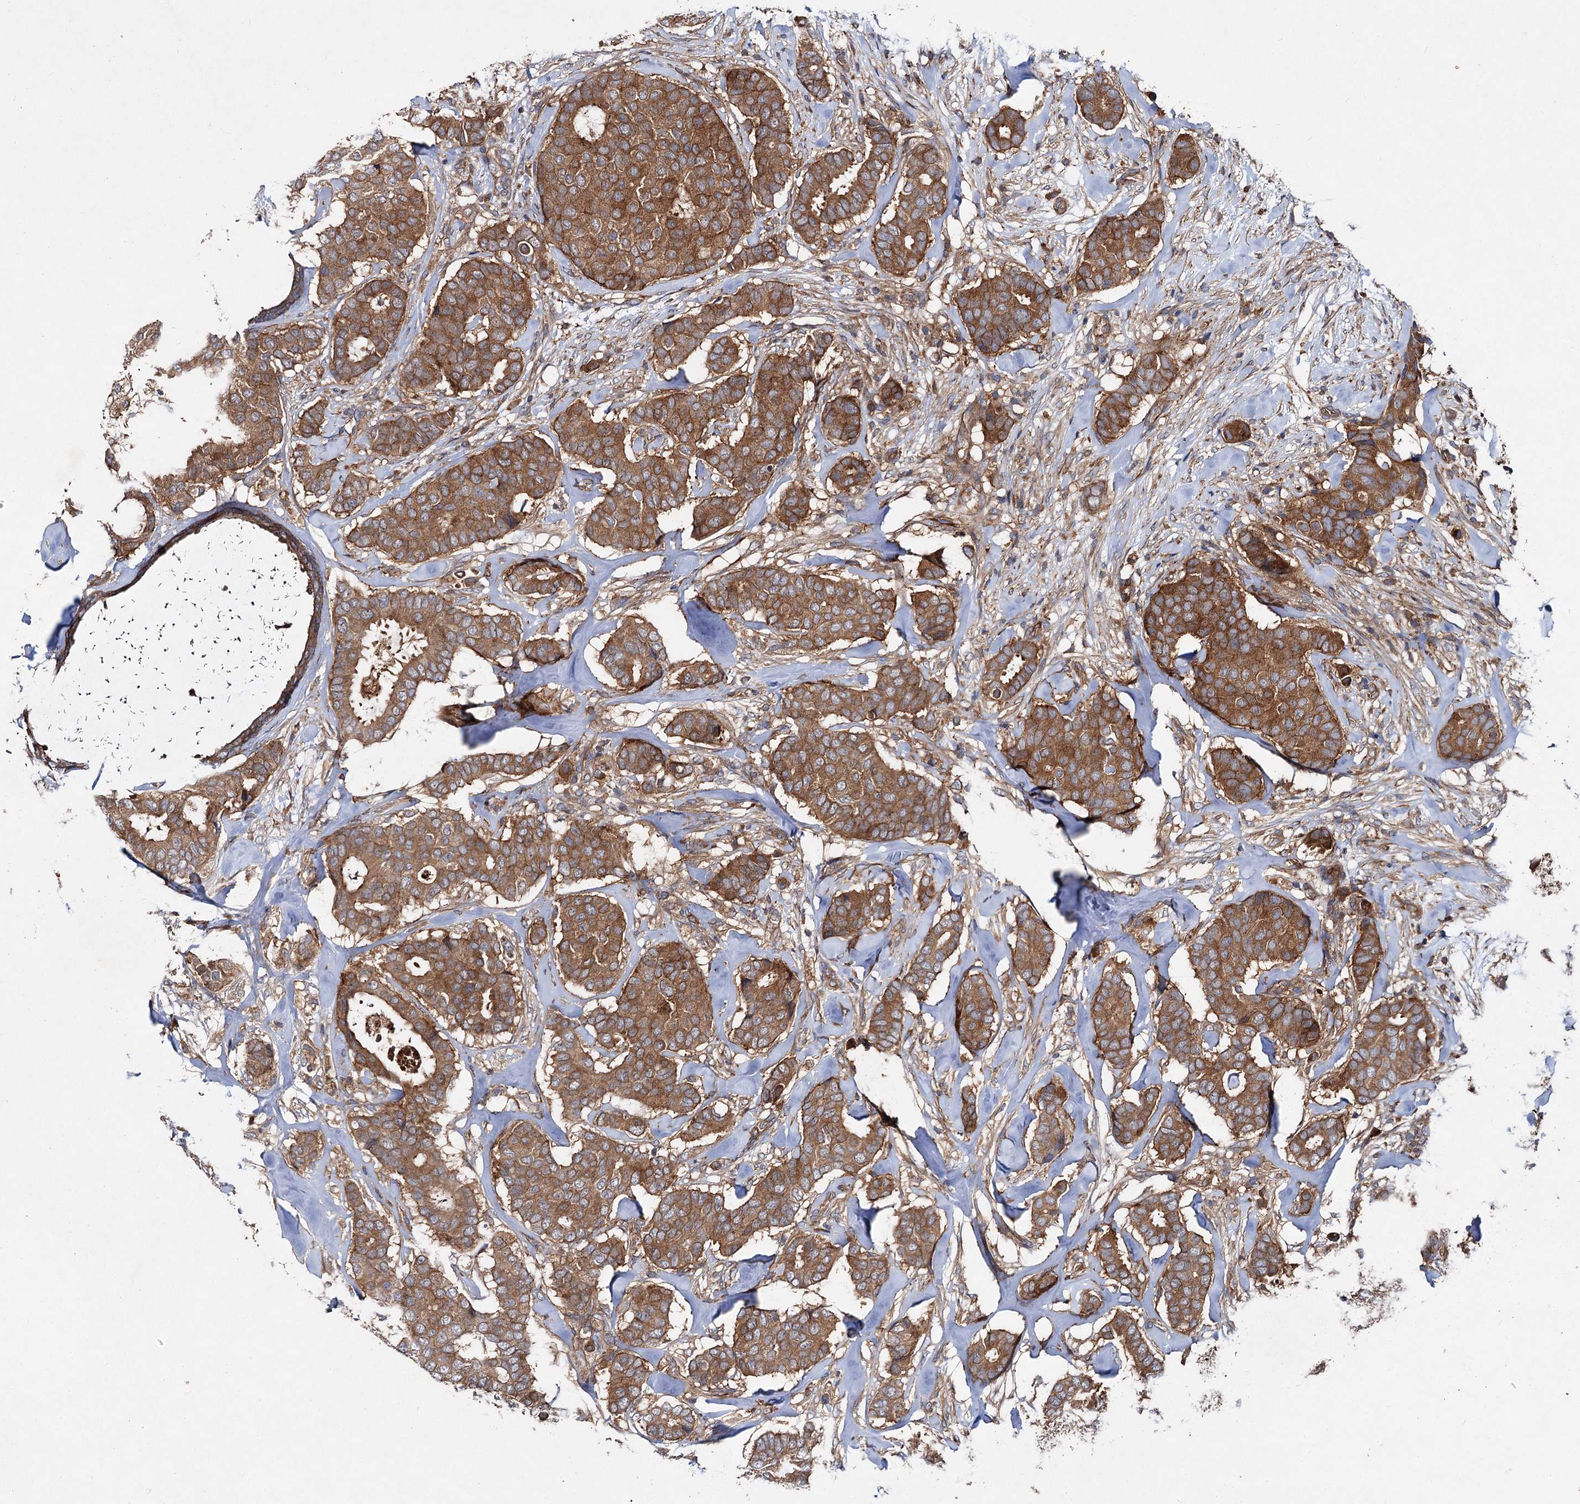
{"staining": {"intensity": "moderate", "quantity": ">75%", "location": "cytoplasmic/membranous"}, "tissue": "breast cancer", "cell_type": "Tumor cells", "image_type": "cancer", "snomed": [{"axis": "morphology", "description": "Duct carcinoma"}, {"axis": "topography", "description": "Breast"}], "caption": "Immunohistochemical staining of breast intraductal carcinoma reveals medium levels of moderate cytoplasmic/membranous protein staining in about >75% of tumor cells.", "gene": "VPS29", "patient": {"sex": "female", "age": 75}}